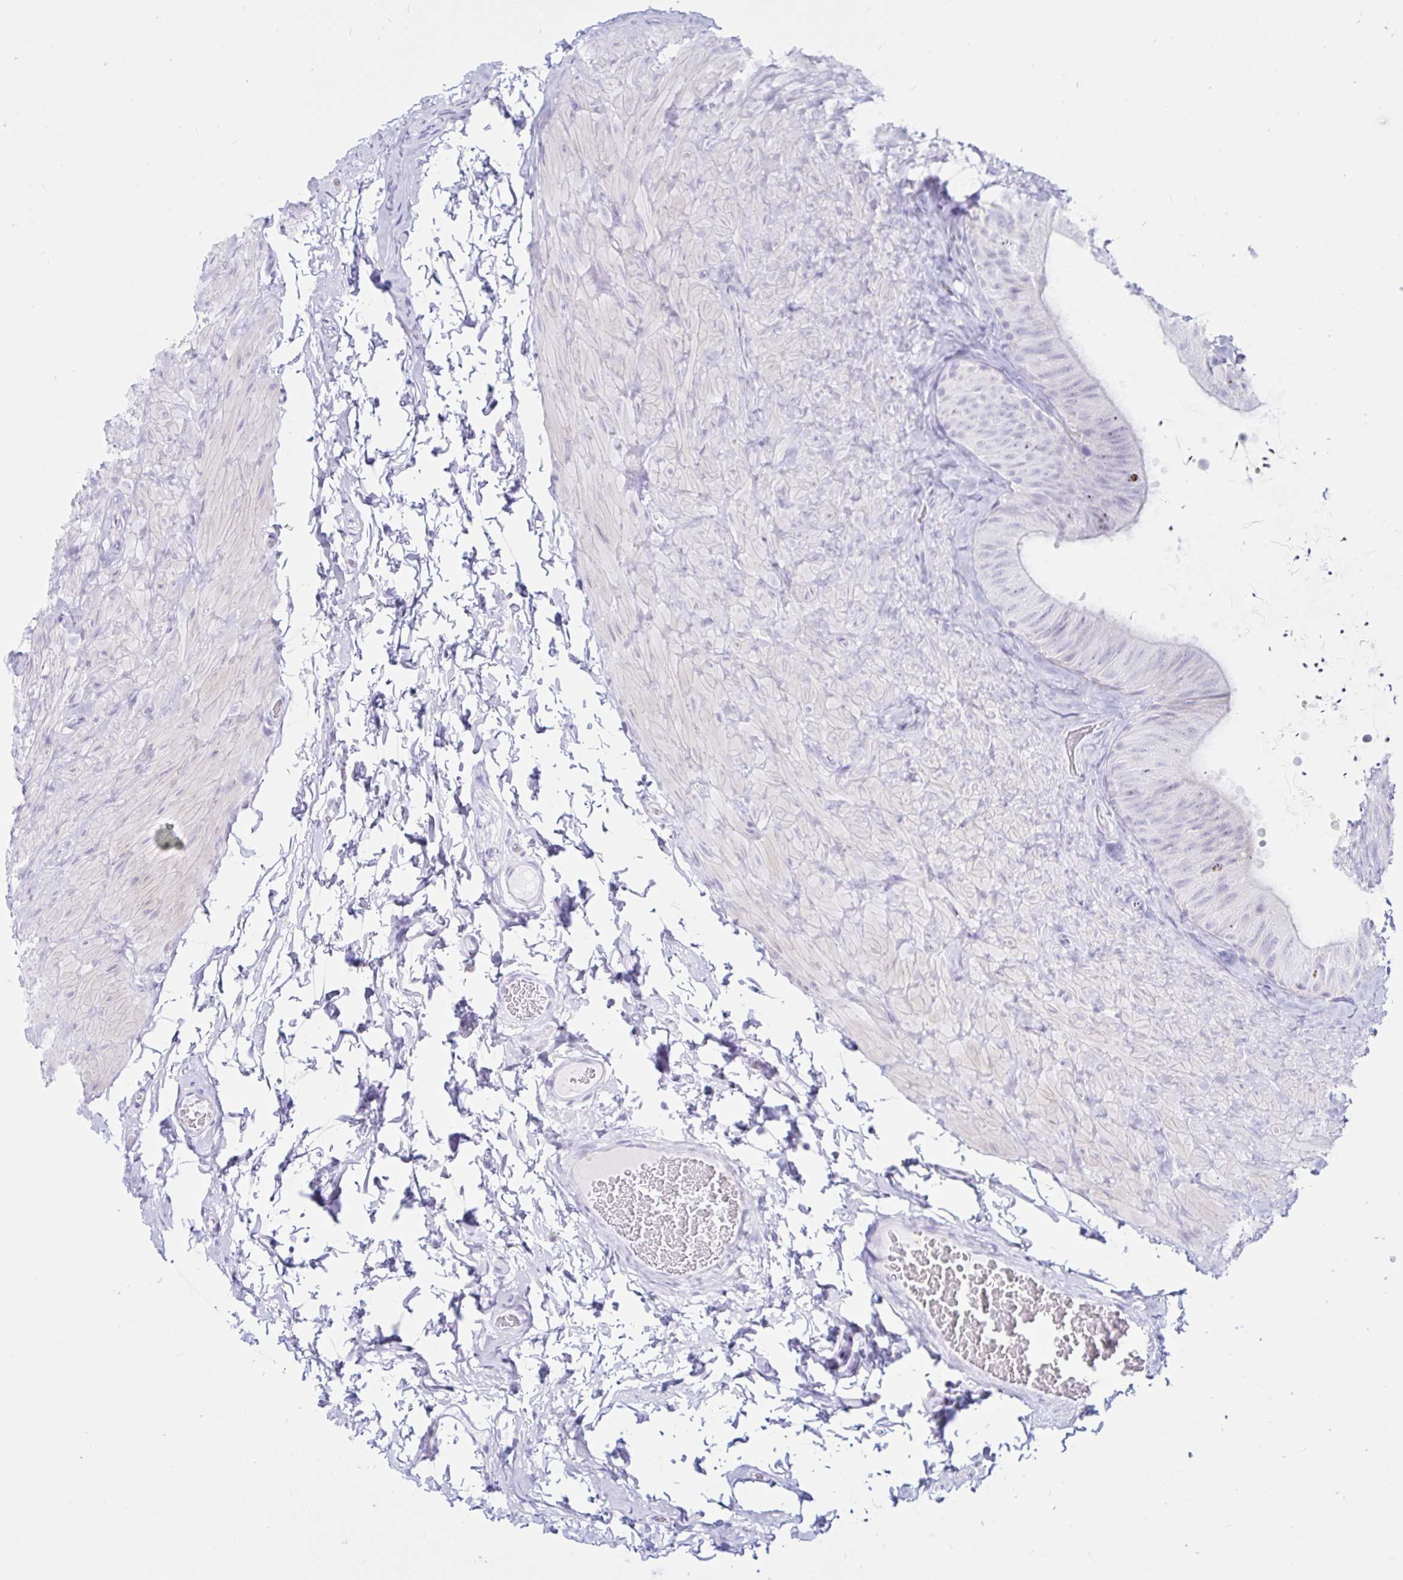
{"staining": {"intensity": "negative", "quantity": "none", "location": "none"}, "tissue": "epididymis", "cell_type": "Glandular cells", "image_type": "normal", "snomed": [{"axis": "morphology", "description": "Normal tissue, NOS"}, {"axis": "topography", "description": "Epididymis, spermatic cord, NOS"}, {"axis": "topography", "description": "Epididymis"}], "caption": "Protein analysis of unremarkable epididymis demonstrates no significant positivity in glandular cells. Nuclei are stained in blue.", "gene": "BEST1", "patient": {"sex": "male", "age": 31}}